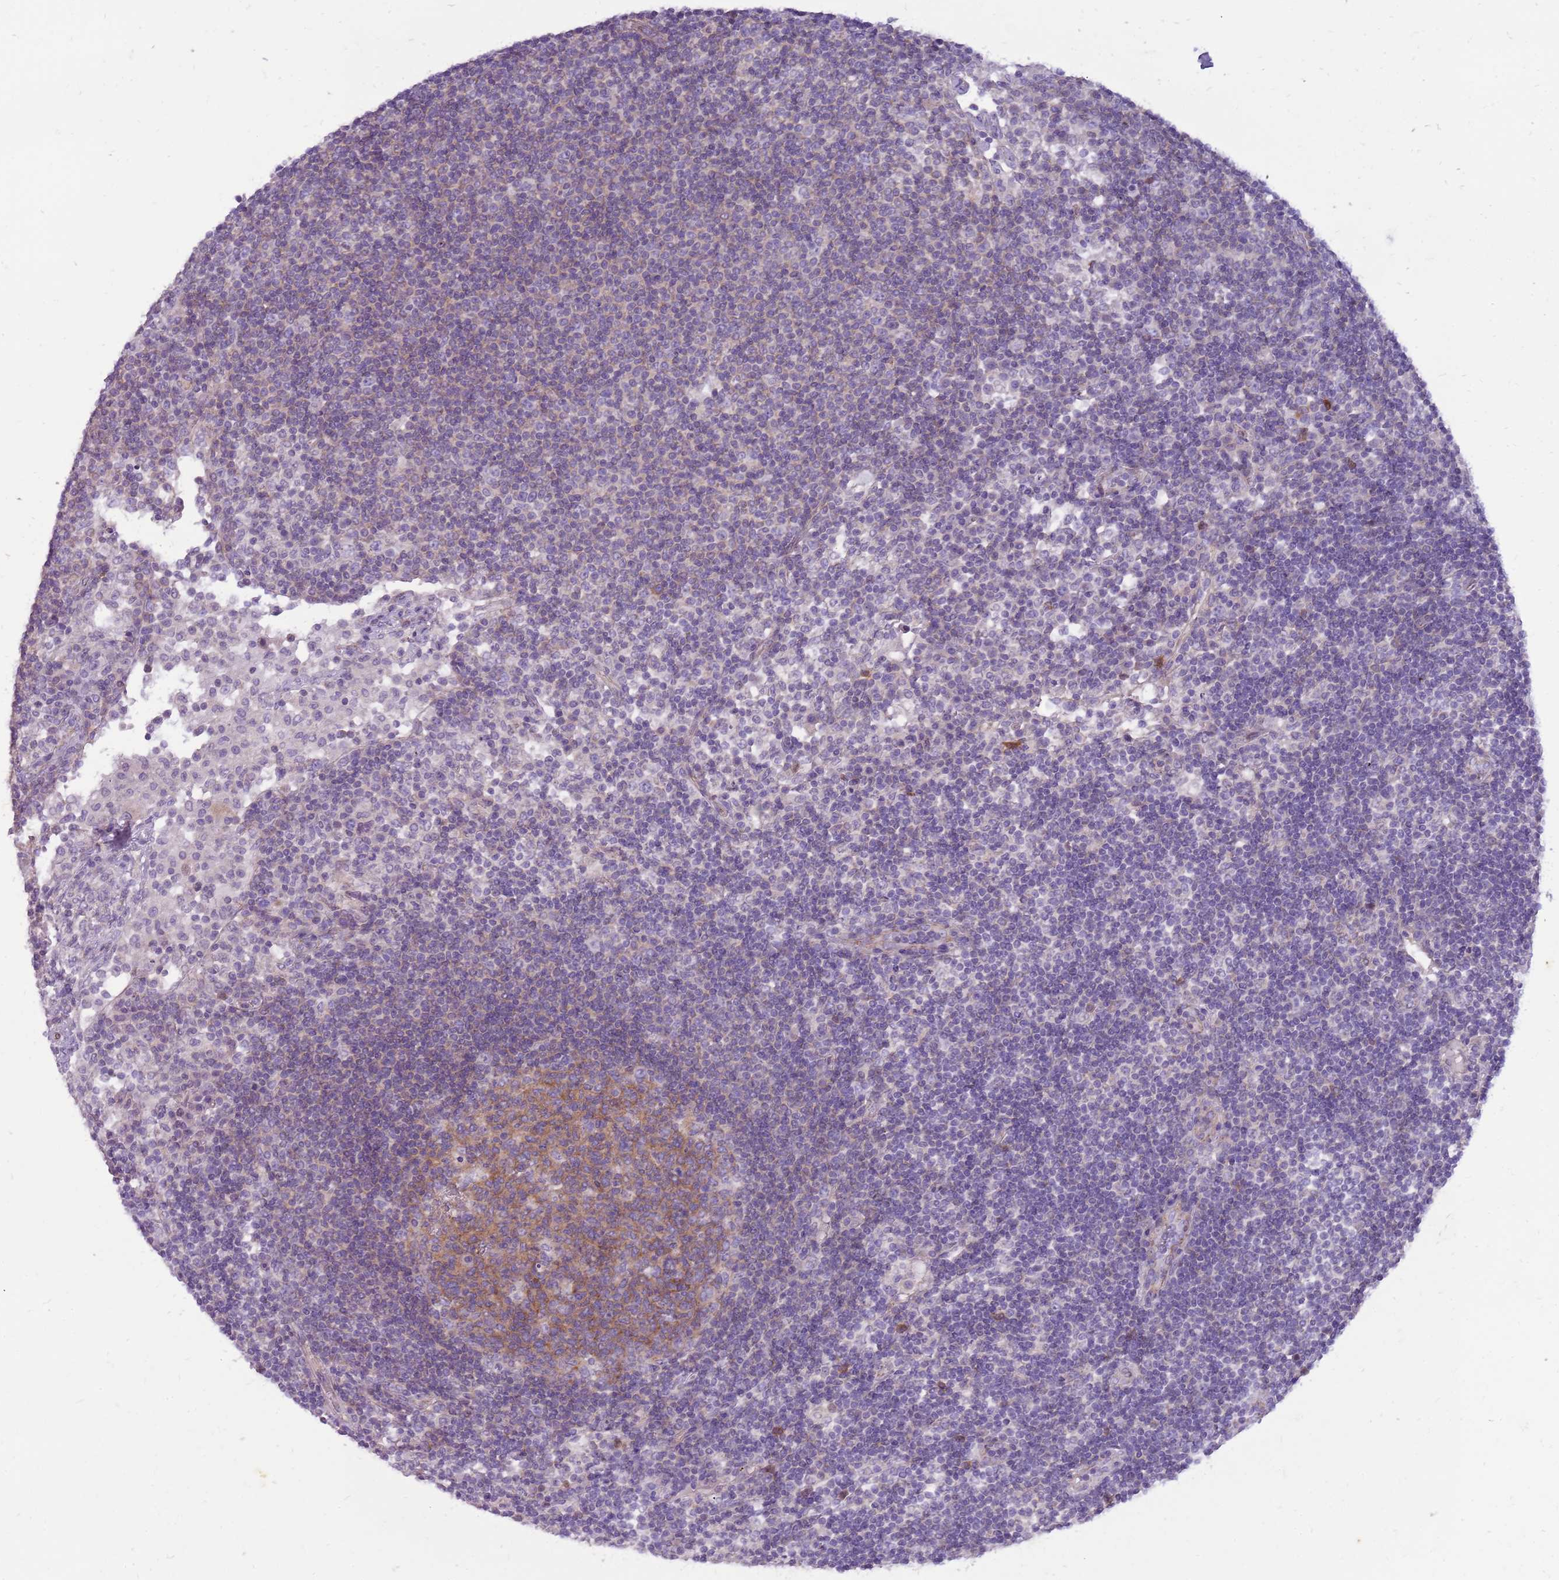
{"staining": {"intensity": "moderate", "quantity": "25%-75%", "location": "cytoplasmic/membranous"}, "tissue": "lymph node", "cell_type": "Germinal center cells", "image_type": "normal", "snomed": [{"axis": "morphology", "description": "Normal tissue, NOS"}, {"axis": "topography", "description": "Lymph node"}], "caption": "The histopathology image displays a brown stain indicating the presence of a protein in the cytoplasmic/membranous of germinal center cells in lymph node. The staining is performed using DAB brown chromogen to label protein expression. The nuclei are counter-stained blue using hematoxylin.", "gene": "WDR90", "patient": {"sex": "female", "age": 53}}